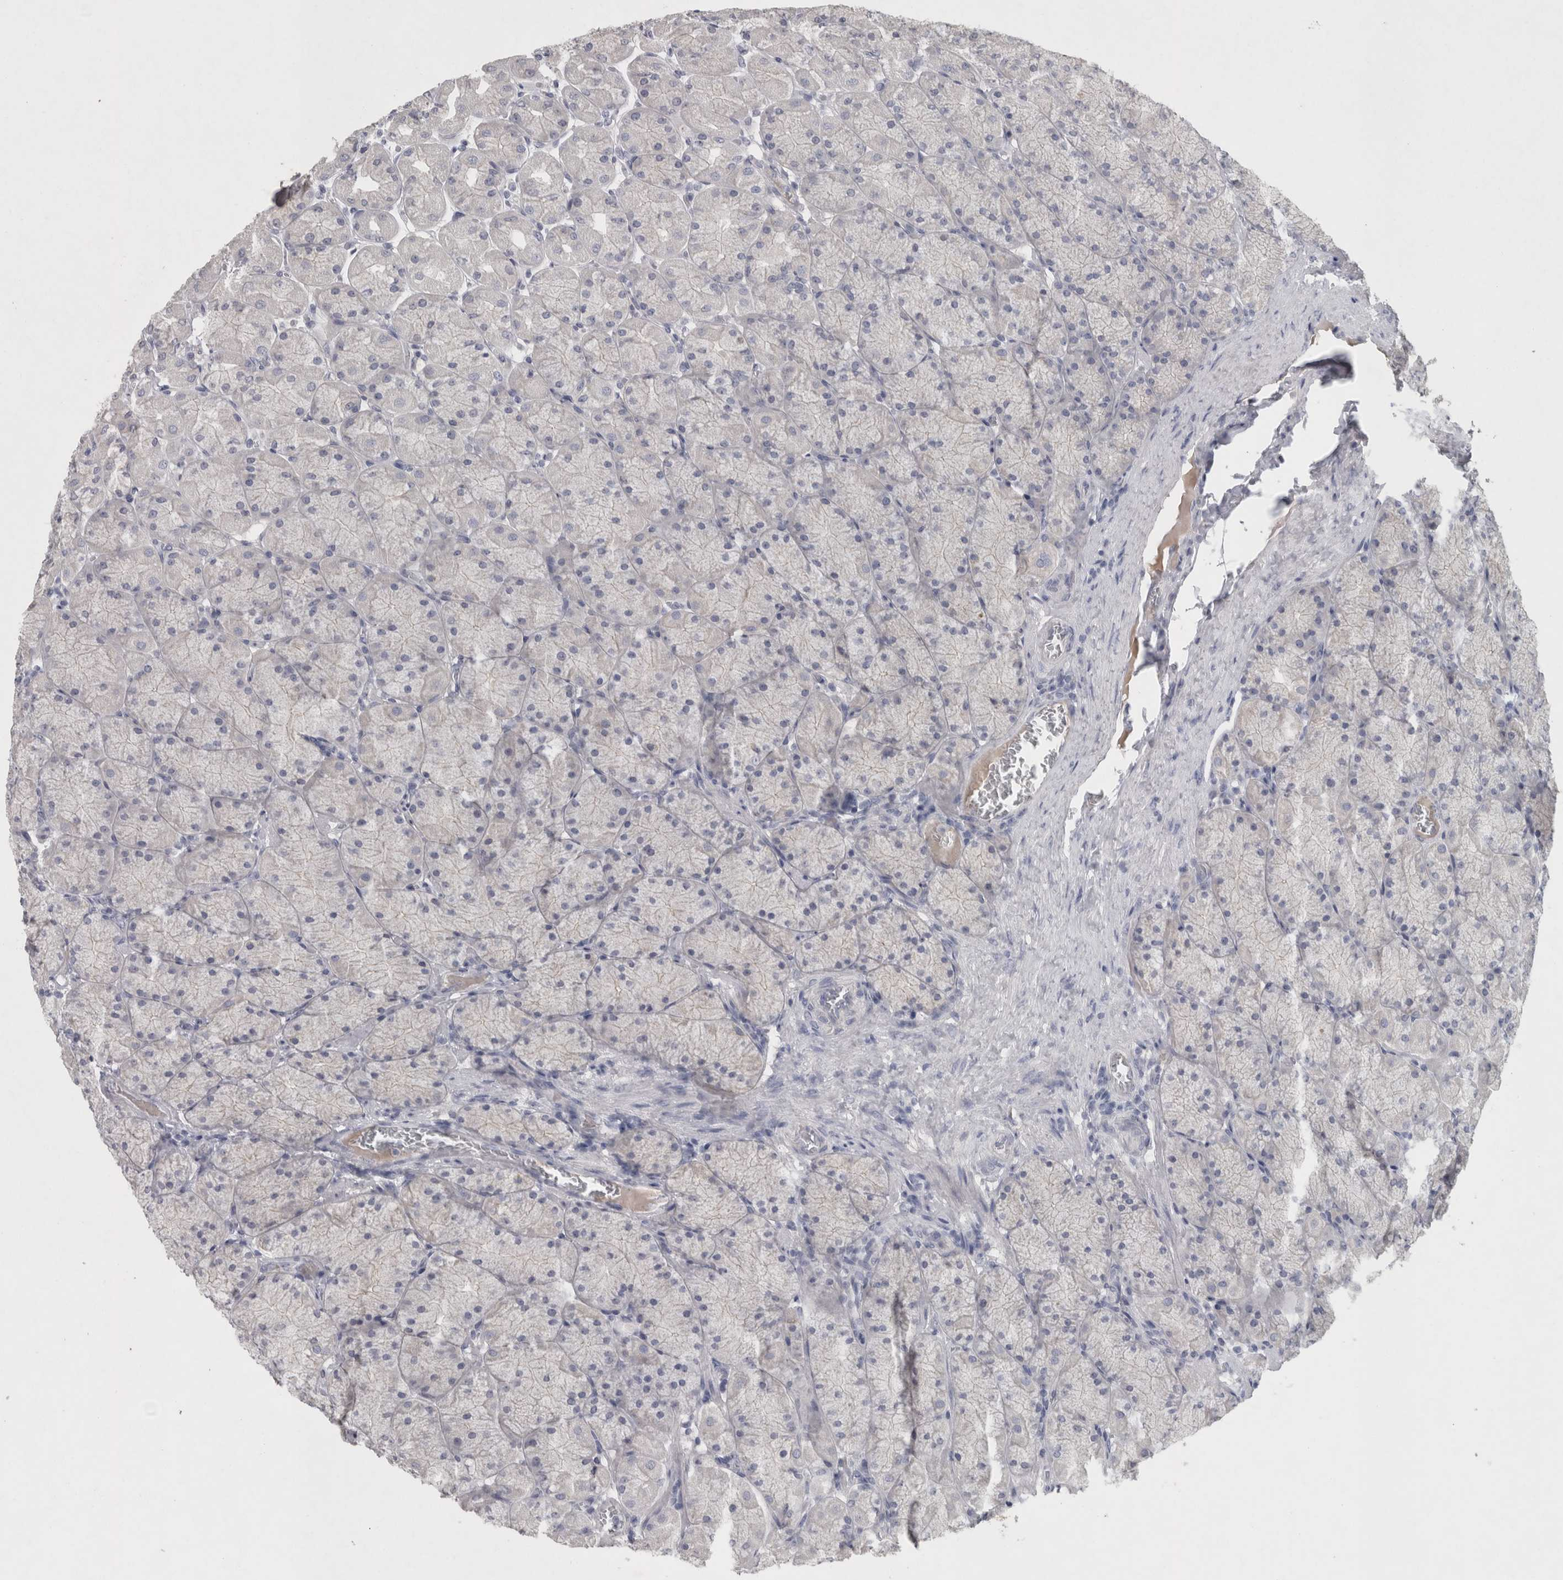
{"staining": {"intensity": "negative", "quantity": "none", "location": "none"}, "tissue": "stomach", "cell_type": "Glandular cells", "image_type": "normal", "snomed": [{"axis": "morphology", "description": "Normal tissue, NOS"}, {"axis": "topography", "description": "Stomach, upper"}], "caption": "Immunohistochemistry of unremarkable stomach displays no staining in glandular cells. (DAB (3,3'-diaminobenzidine) immunohistochemistry (IHC) visualized using brightfield microscopy, high magnification).", "gene": "SLC22A11", "patient": {"sex": "female", "age": 56}}